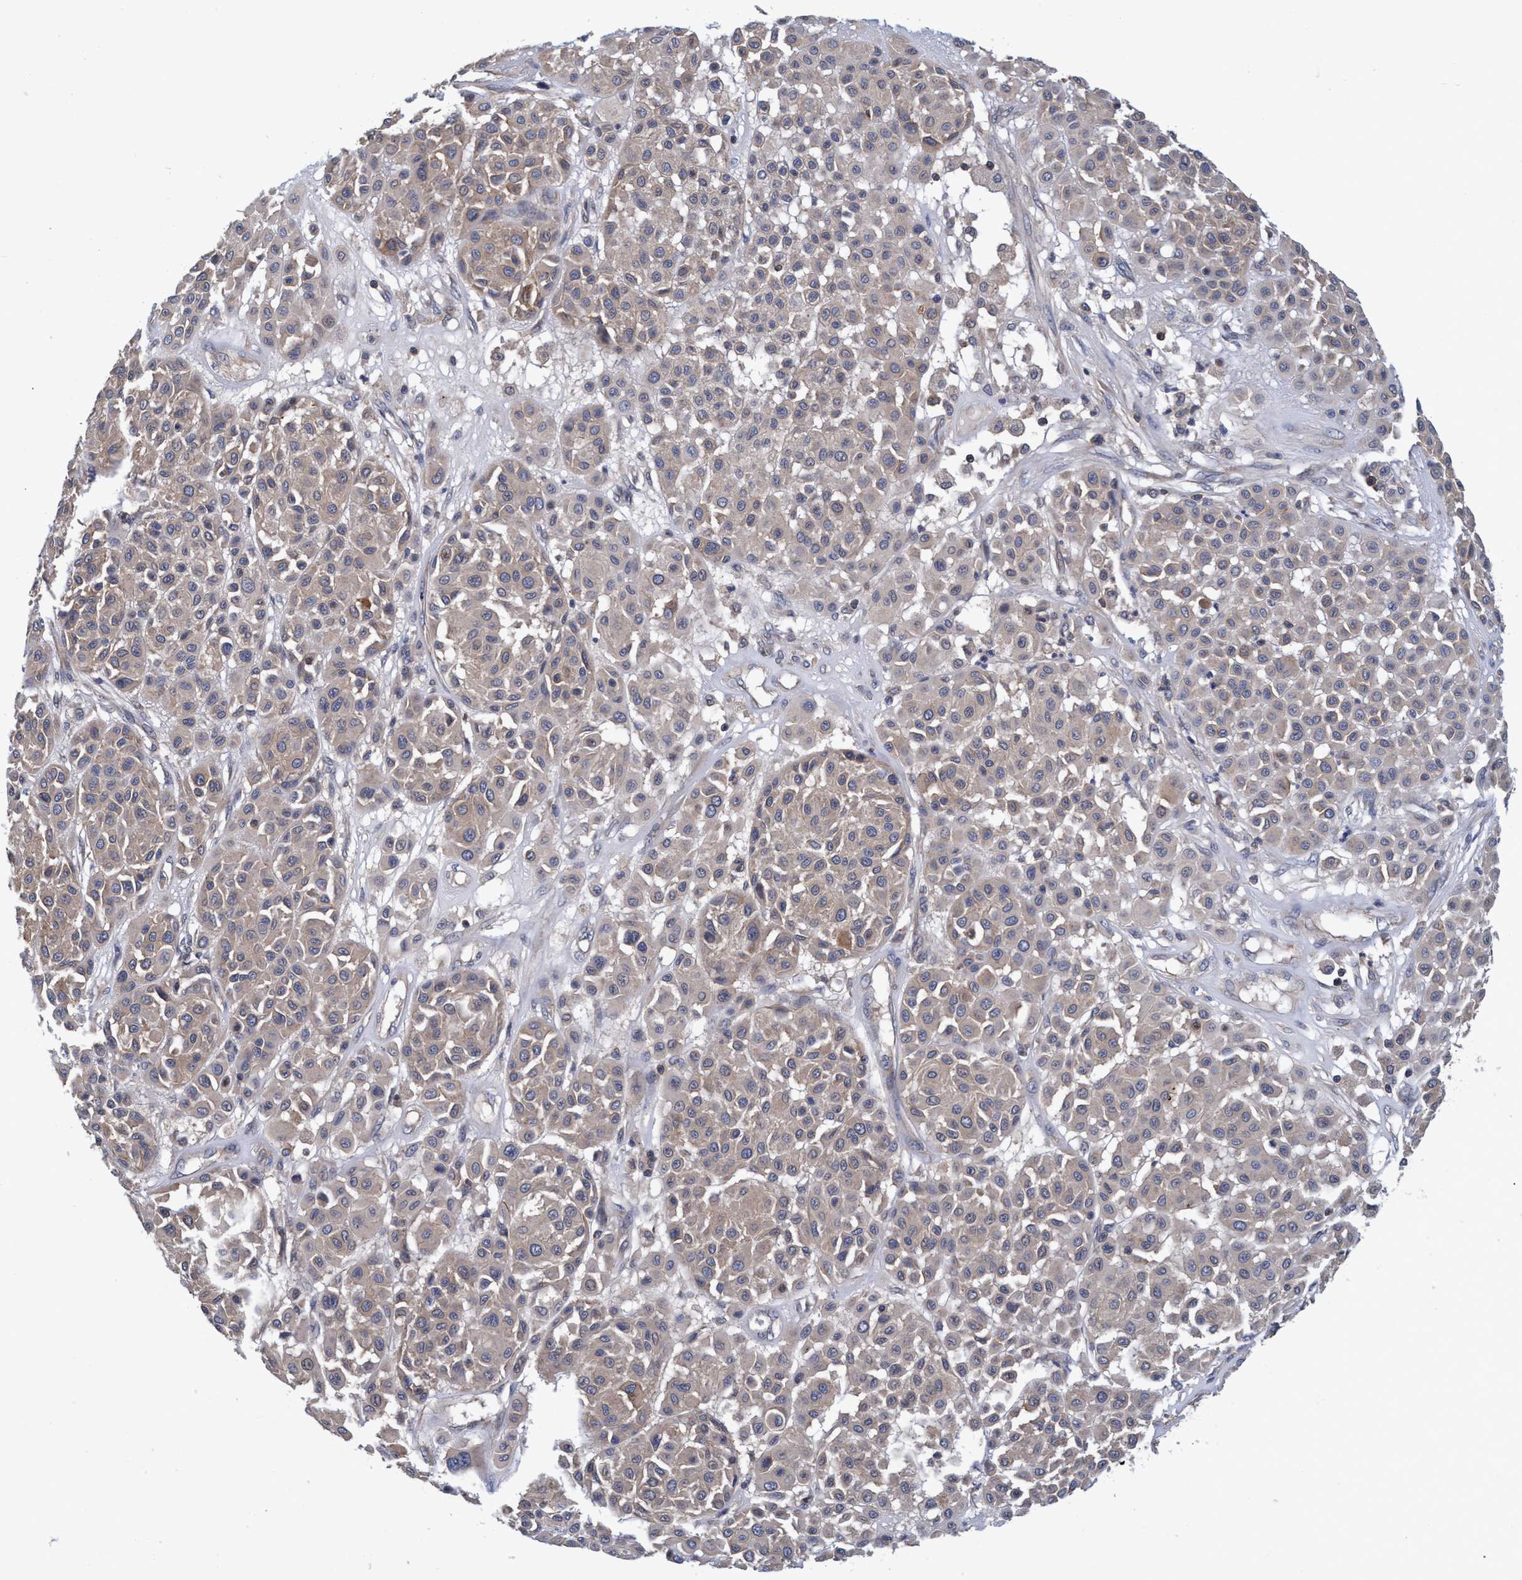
{"staining": {"intensity": "weak", "quantity": ">75%", "location": "cytoplasmic/membranous"}, "tissue": "melanoma", "cell_type": "Tumor cells", "image_type": "cancer", "snomed": [{"axis": "morphology", "description": "Malignant melanoma, Metastatic site"}, {"axis": "topography", "description": "Soft tissue"}], "caption": "Immunohistochemical staining of malignant melanoma (metastatic site) demonstrates weak cytoplasmic/membranous protein staining in approximately >75% of tumor cells.", "gene": "CALCOCO2", "patient": {"sex": "male", "age": 41}}